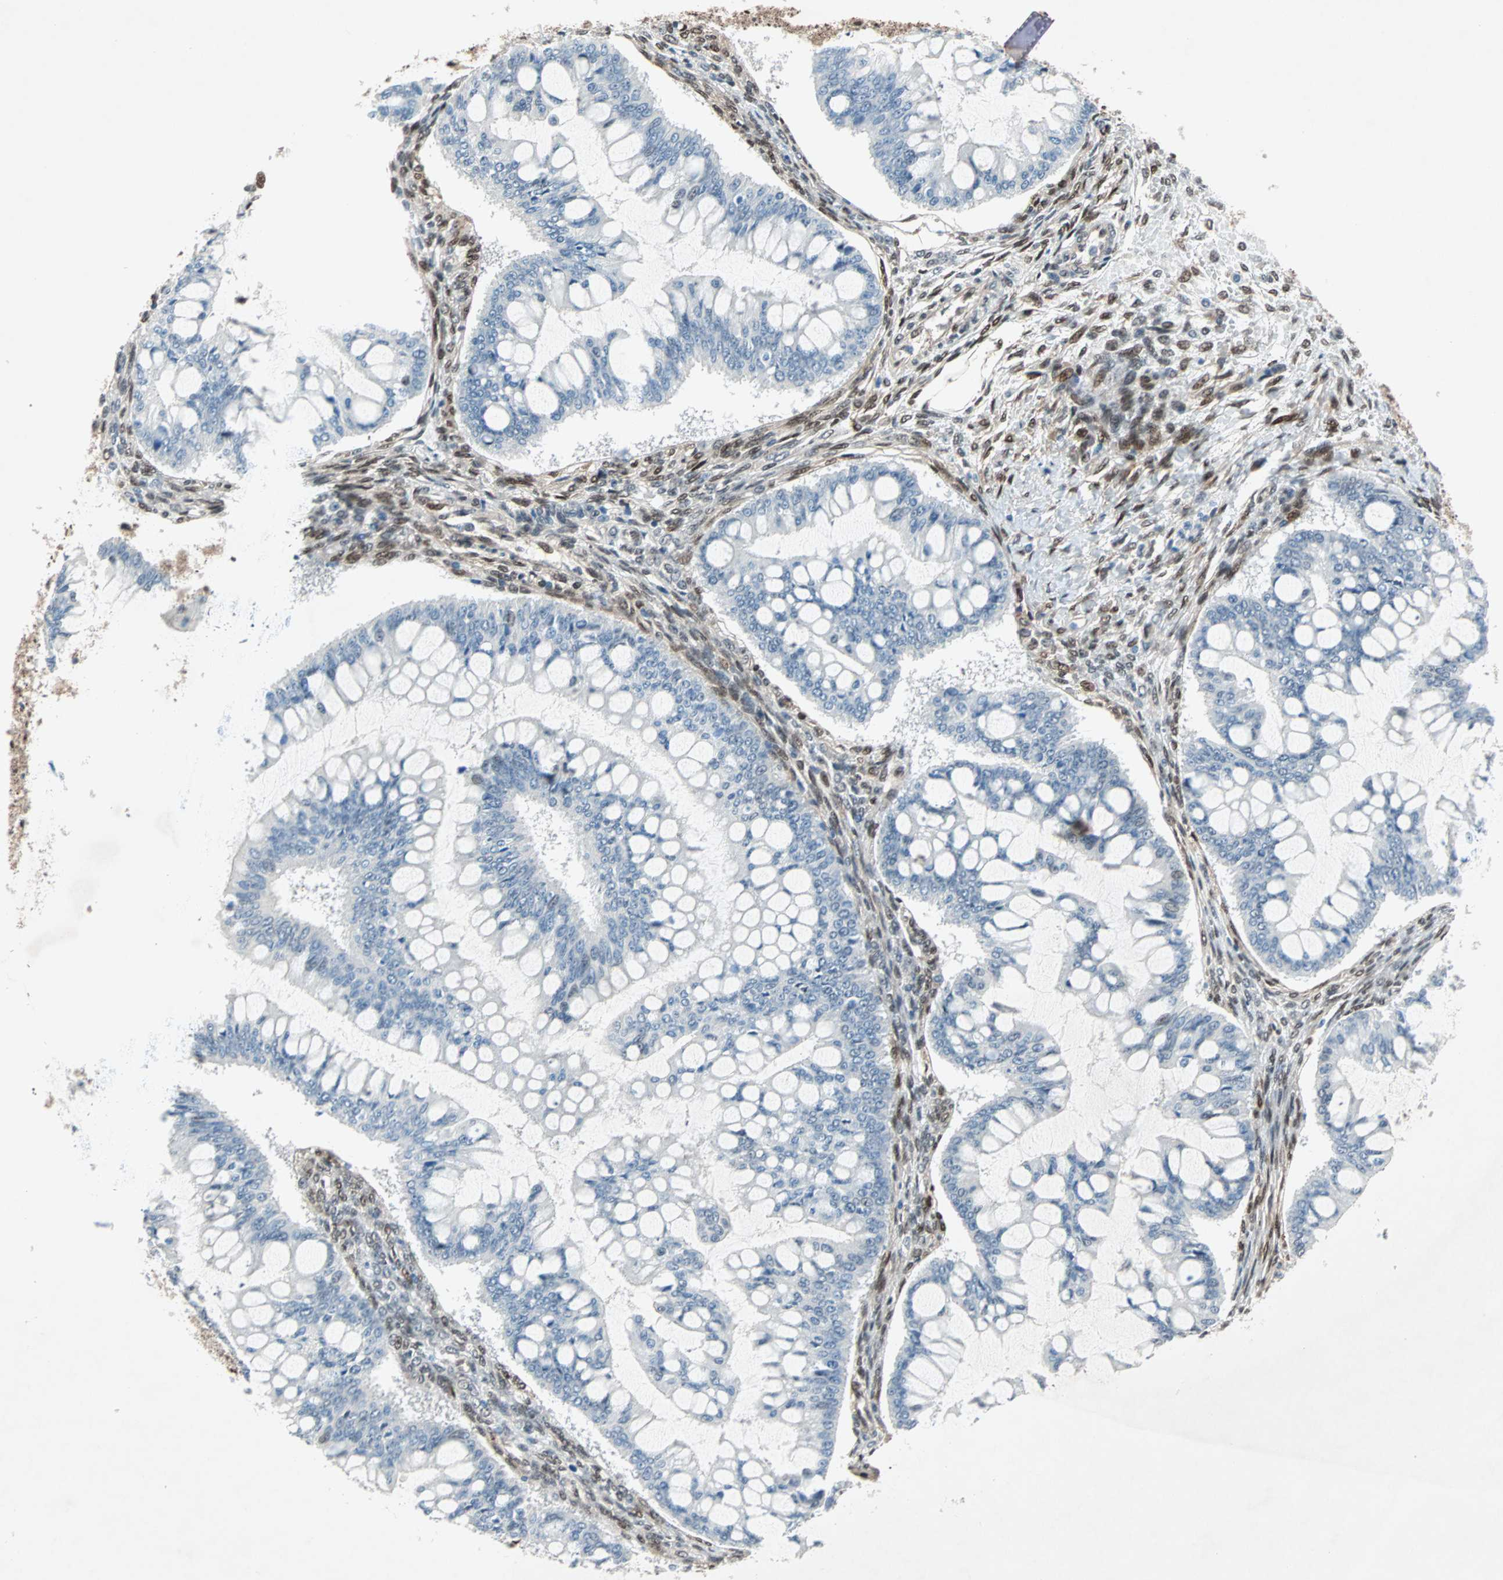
{"staining": {"intensity": "negative", "quantity": "none", "location": "none"}, "tissue": "ovarian cancer", "cell_type": "Tumor cells", "image_type": "cancer", "snomed": [{"axis": "morphology", "description": "Cystadenocarcinoma, mucinous, NOS"}, {"axis": "topography", "description": "Ovary"}], "caption": "A histopathology image of human mucinous cystadenocarcinoma (ovarian) is negative for staining in tumor cells.", "gene": "WWTR1", "patient": {"sex": "female", "age": 73}}